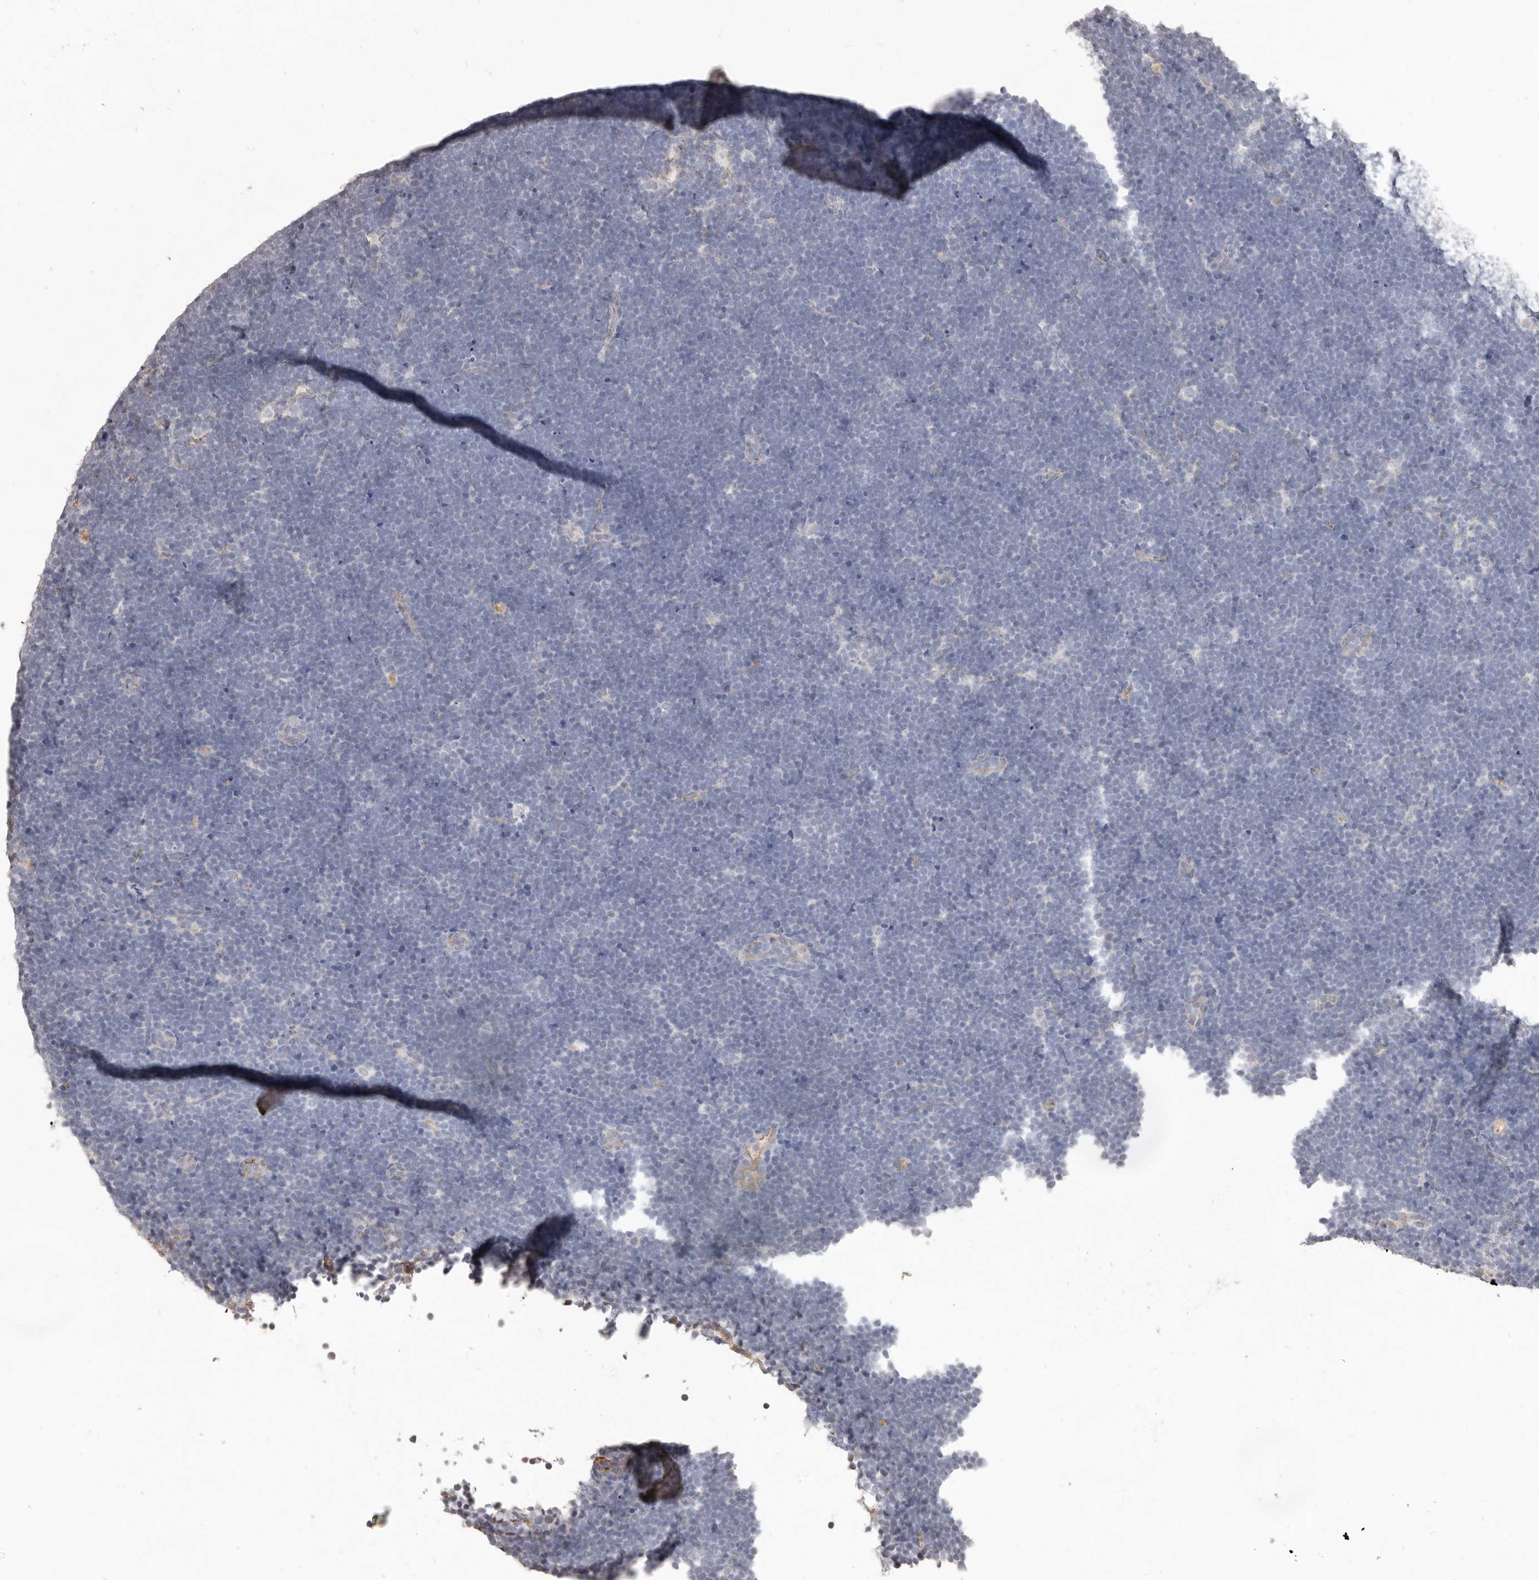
{"staining": {"intensity": "negative", "quantity": "none", "location": "none"}, "tissue": "lymphoma", "cell_type": "Tumor cells", "image_type": "cancer", "snomed": [{"axis": "morphology", "description": "Malignant lymphoma, non-Hodgkin's type, High grade"}, {"axis": "topography", "description": "Lymph node"}], "caption": "Histopathology image shows no protein staining in tumor cells of high-grade malignant lymphoma, non-Hodgkin's type tissue.", "gene": "ZYG11B", "patient": {"sex": "male", "age": 13}}